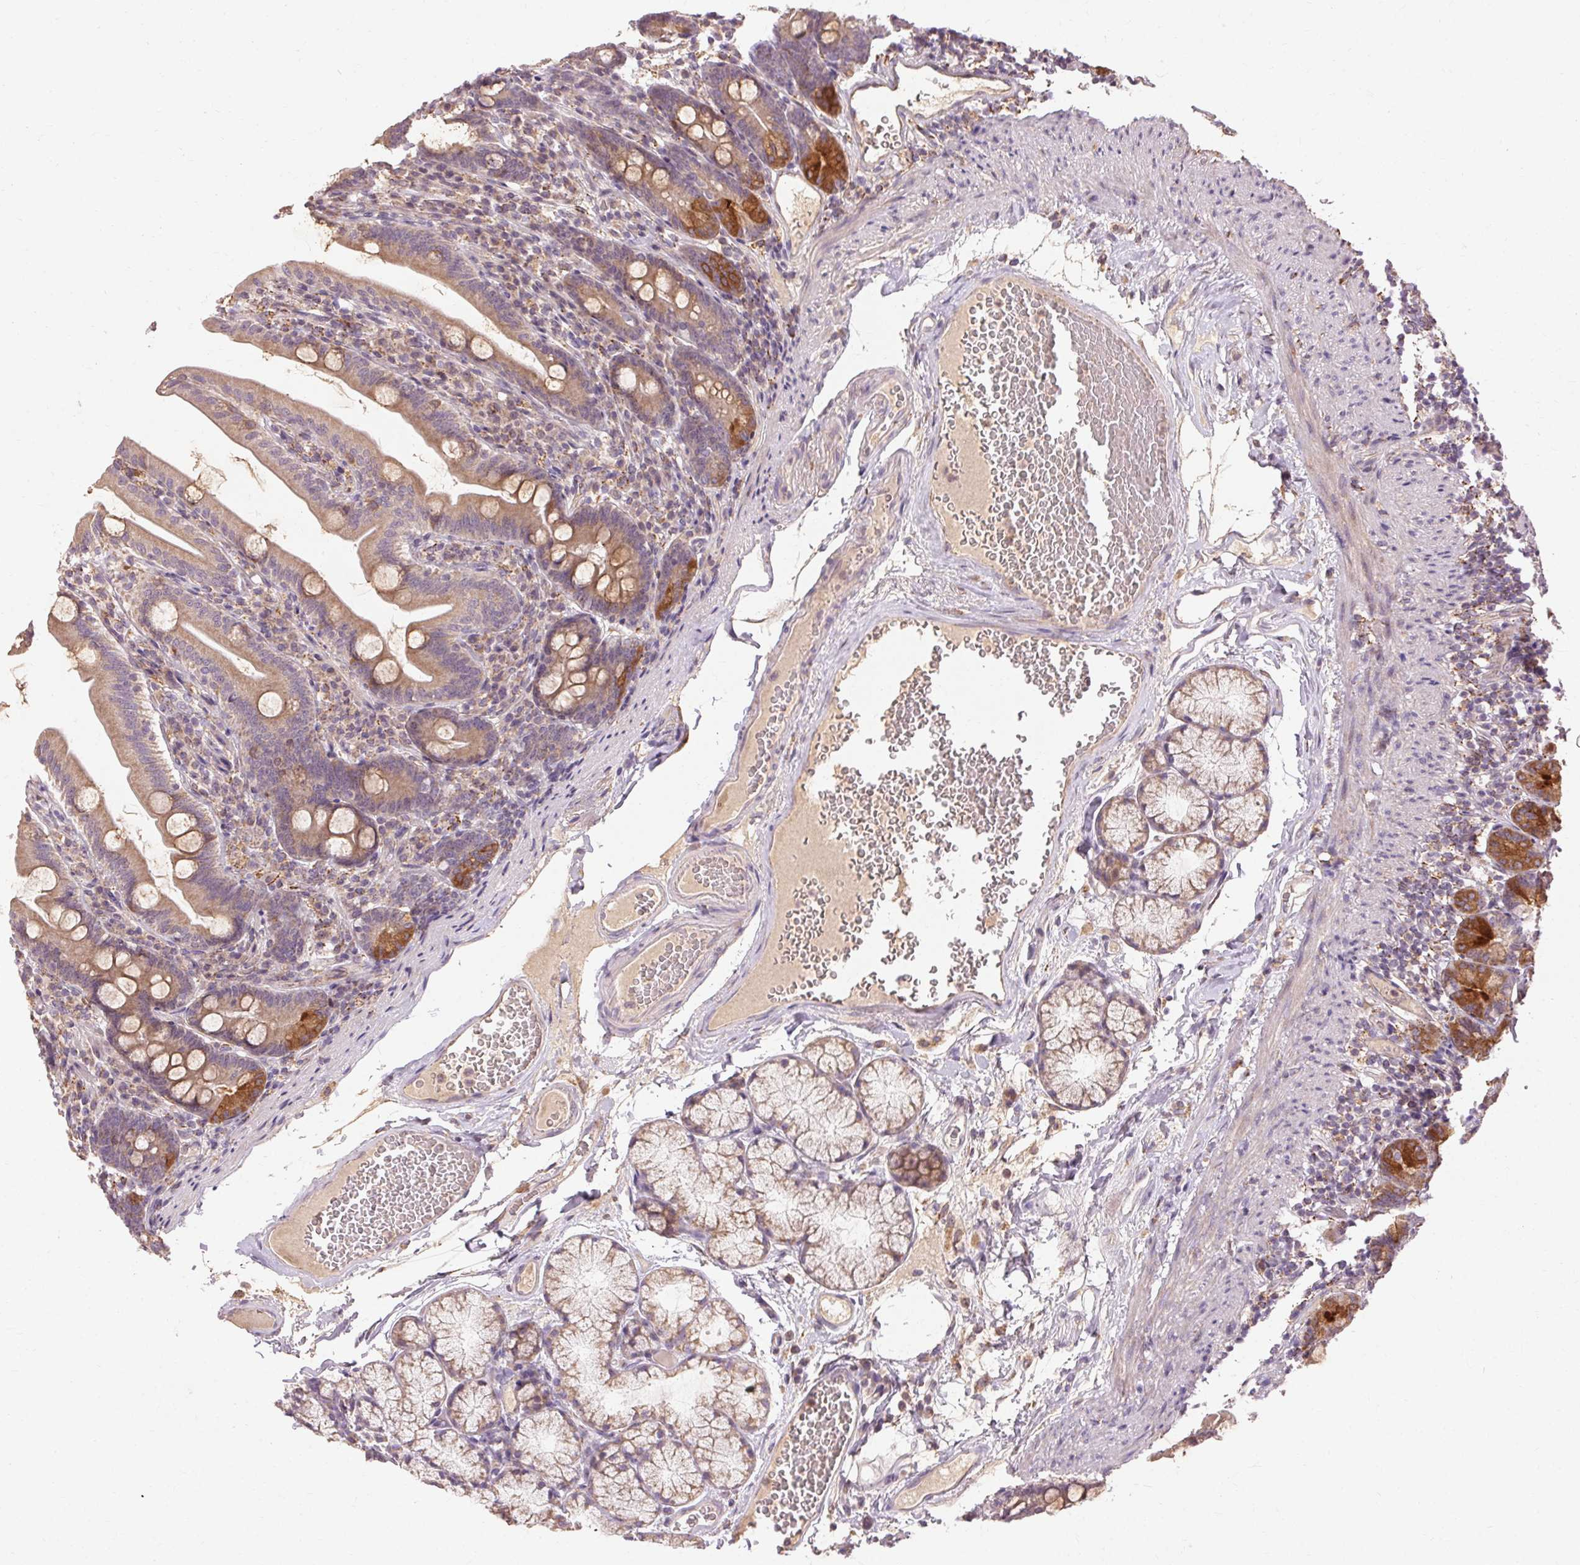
{"staining": {"intensity": "moderate", "quantity": "25%-75%", "location": "cytoplasmic/membranous"}, "tissue": "duodenum", "cell_type": "Glandular cells", "image_type": "normal", "snomed": [{"axis": "morphology", "description": "Normal tissue, NOS"}, {"axis": "topography", "description": "Duodenum"}], "caption": "This histopathology image exhibits IHC staining of benign human duodenum, with medium moderate cytoplasmic/membranous expression in about 25%-75% of glandular cells.", "gene": "REP15", "patient": {"sex": "female", "age": 67}}